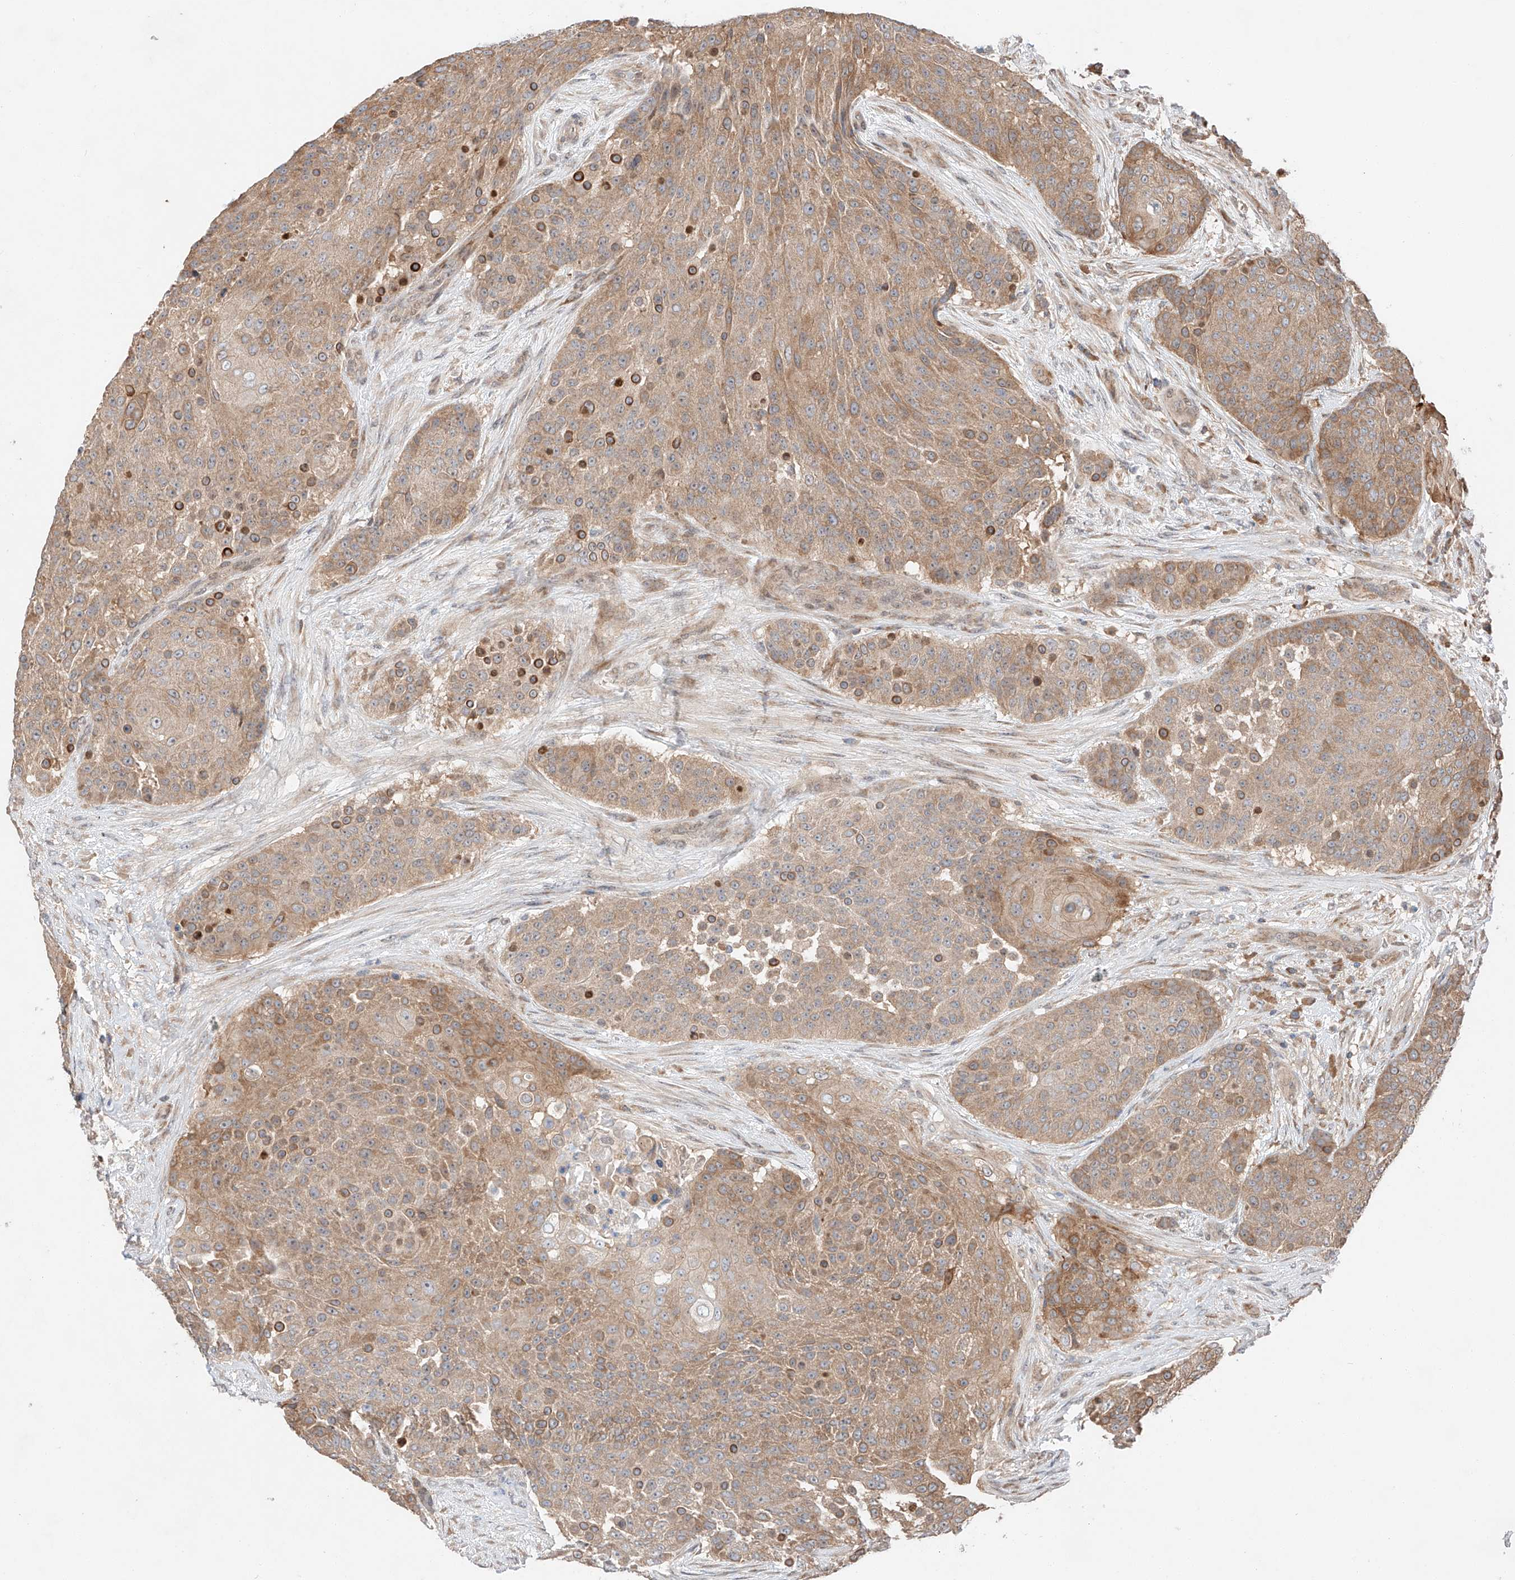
{"staining": {"intensity": "moderate", "quantity": ">75%", "location": "cytoplasmic/membranous"}, "tissue": "urothelial cancer", "cell_type": "Tumor cells", "image_type": "cancer", "snomed": [{"axis": "morphology", "description": "Urothelial carcinoma, High grade"}, {"axis": "topography", "description": "Urinary bladder"}], "caption": "Protein expression analysis of urothelial cancer demonstrates moderate cytoplasmic/membranous expression in approximately >75% of tumor cells.", "gene": "RUSC1", "patient": {"sex": "female", "age": 63}}